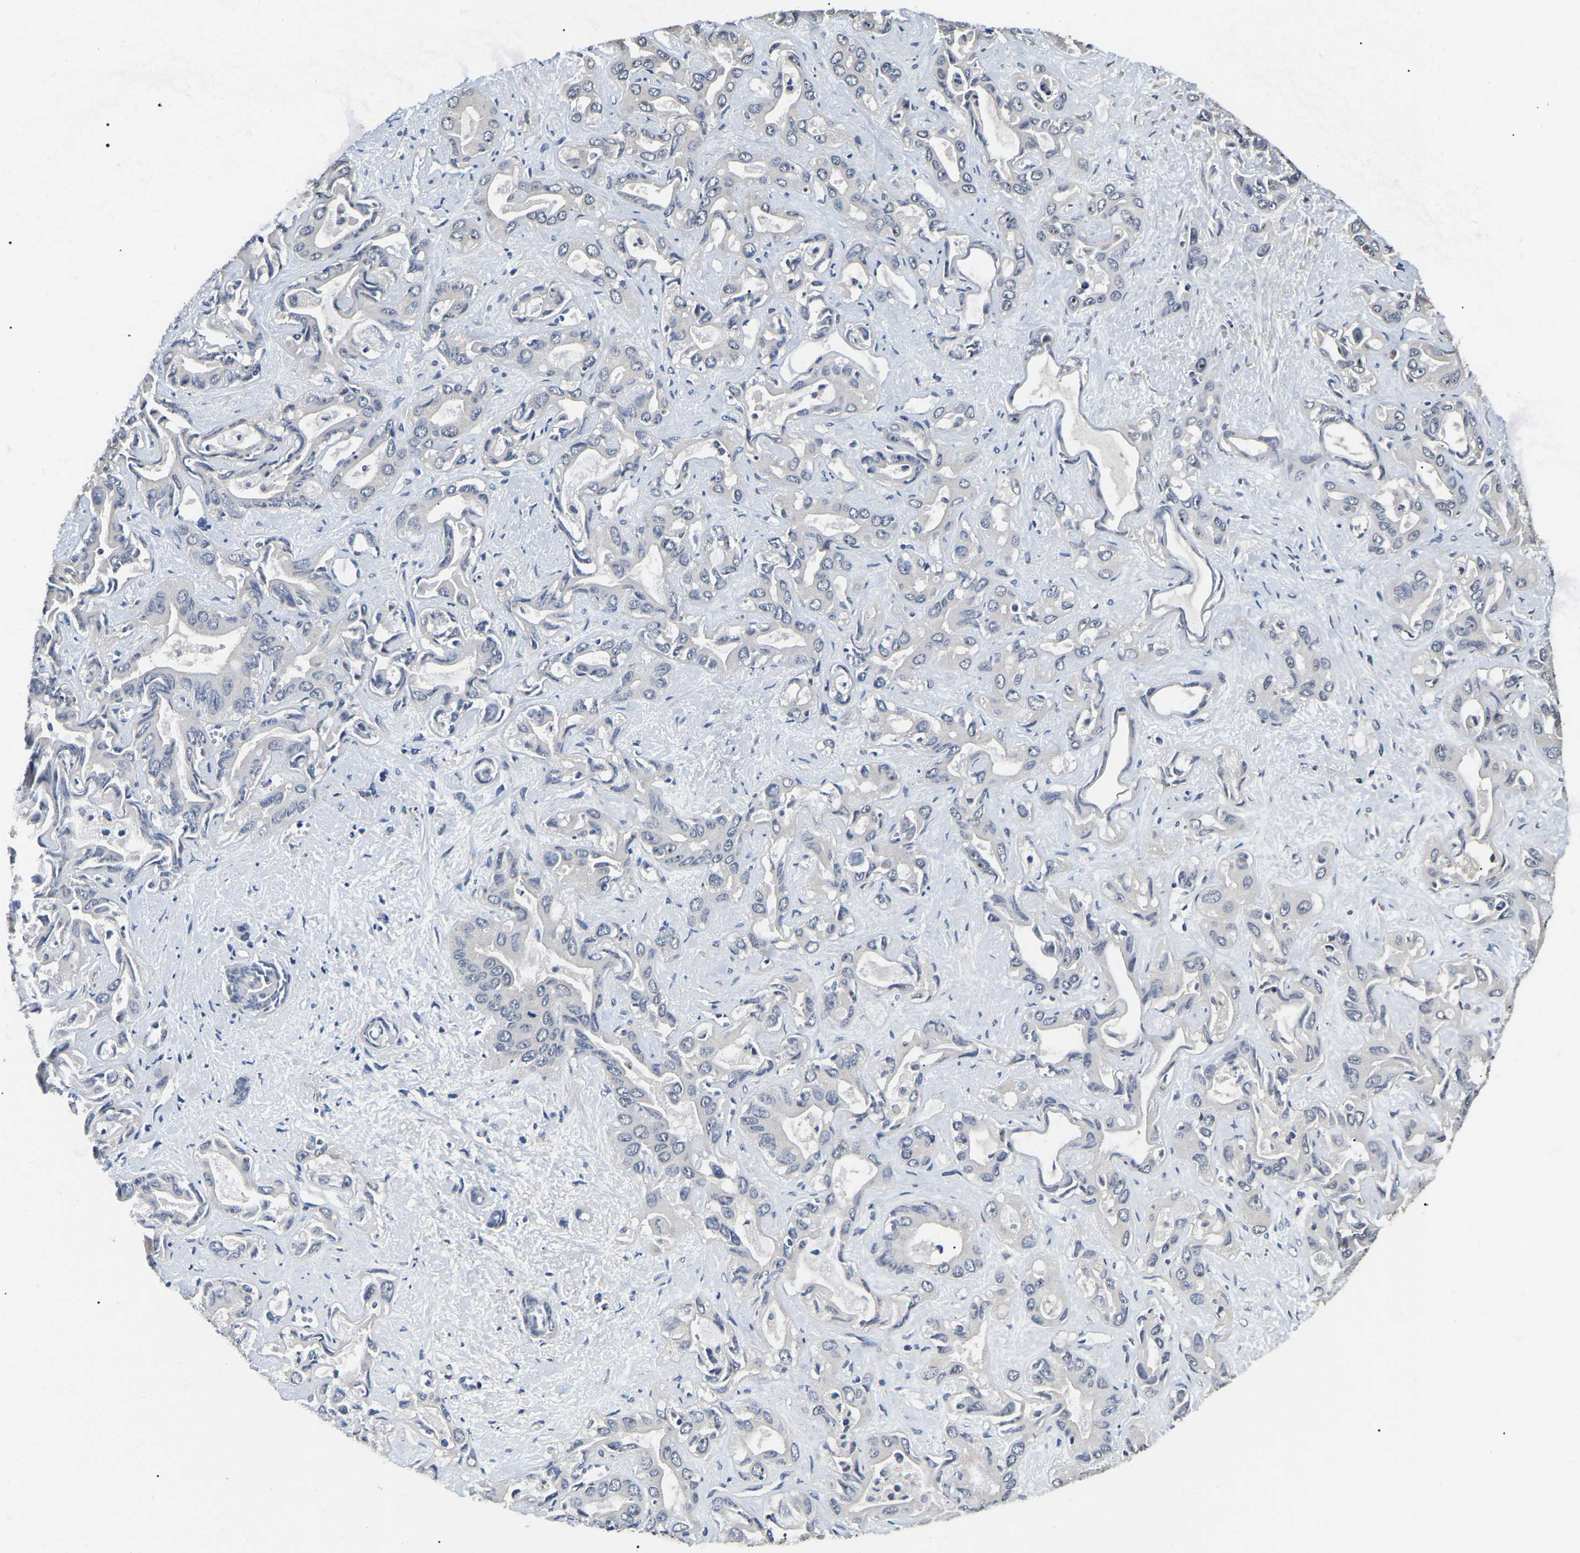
{"staining": {"intensity": "moderate", "quantity": "25%-75%", "location": "nuclear"}, "tissue": "liver cancer", "cell_type": "Tumor cells", "image_type": "cancer", "snomed": [{"axis": "morphology", "description": "Cholangiocarcinoma"}, {"axis": "topography", "description": "Liver"}], "caption": "Brown immunohistochemical staining in liver cancer reveals moderate nuclear positivity in about 25%-75% of tumor cells. Nuclei are stained in blue.", "gene": "PPM1E", "patient": {"sex": "female", "age": 52}}